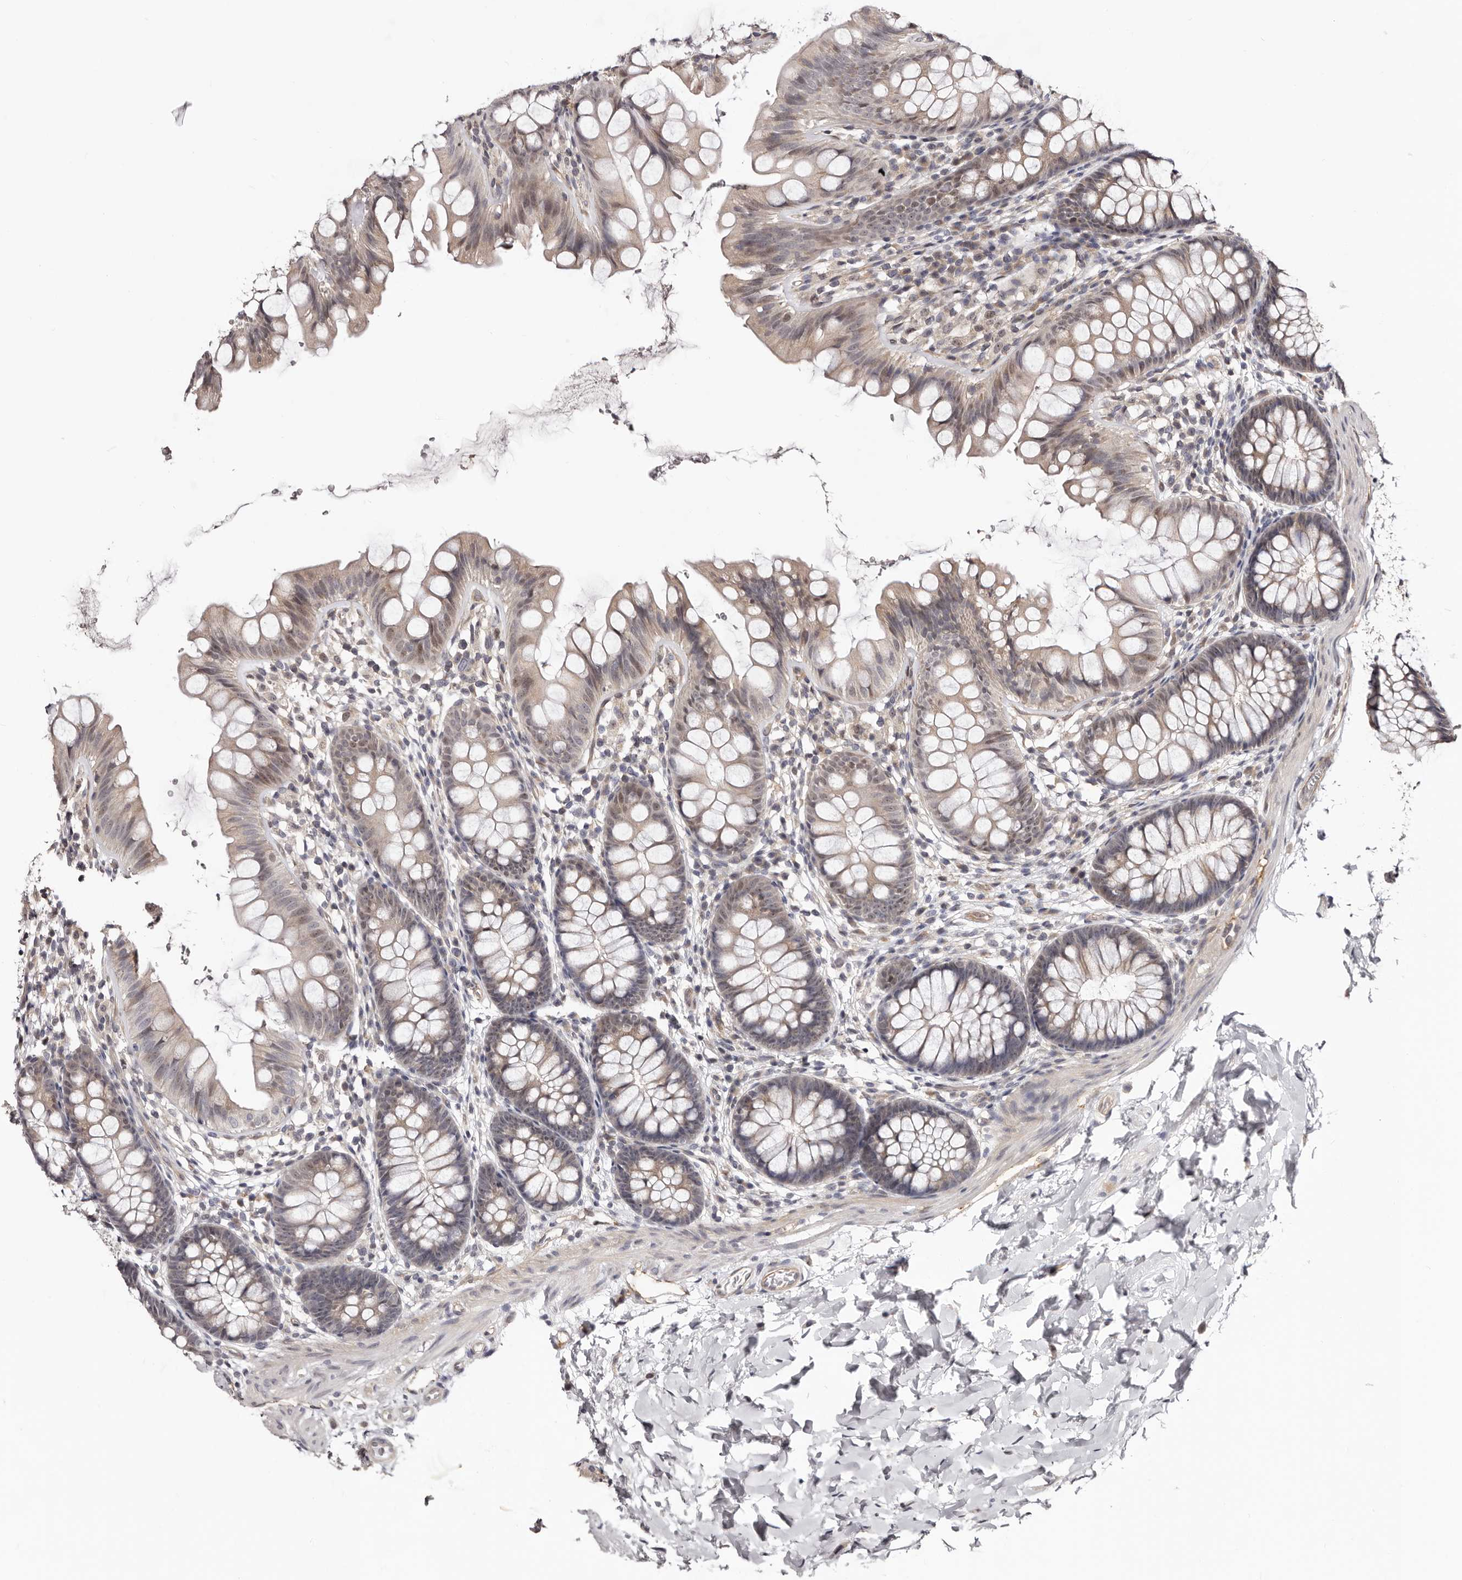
{"staining": {"intensity": "weak", "quantity": ">75%", "location": "cytoplasmic/membranous"}, "tissue": "colon", "cell_type": "Endothelial cells", "image_type": "normal", "snomed": [{"axis": "morphology", "description": "Normal tissue, NOS"}, {"axis": "topography", "description": "Colon"}], "caption": "Immunohistochemical staining of benign colon displays low levels of weak cytoplasmic/membranous staining in approximately >75% of endothelial cells.", "gene": "NOL12", "patient": {"sex": "female", "age": 62}}